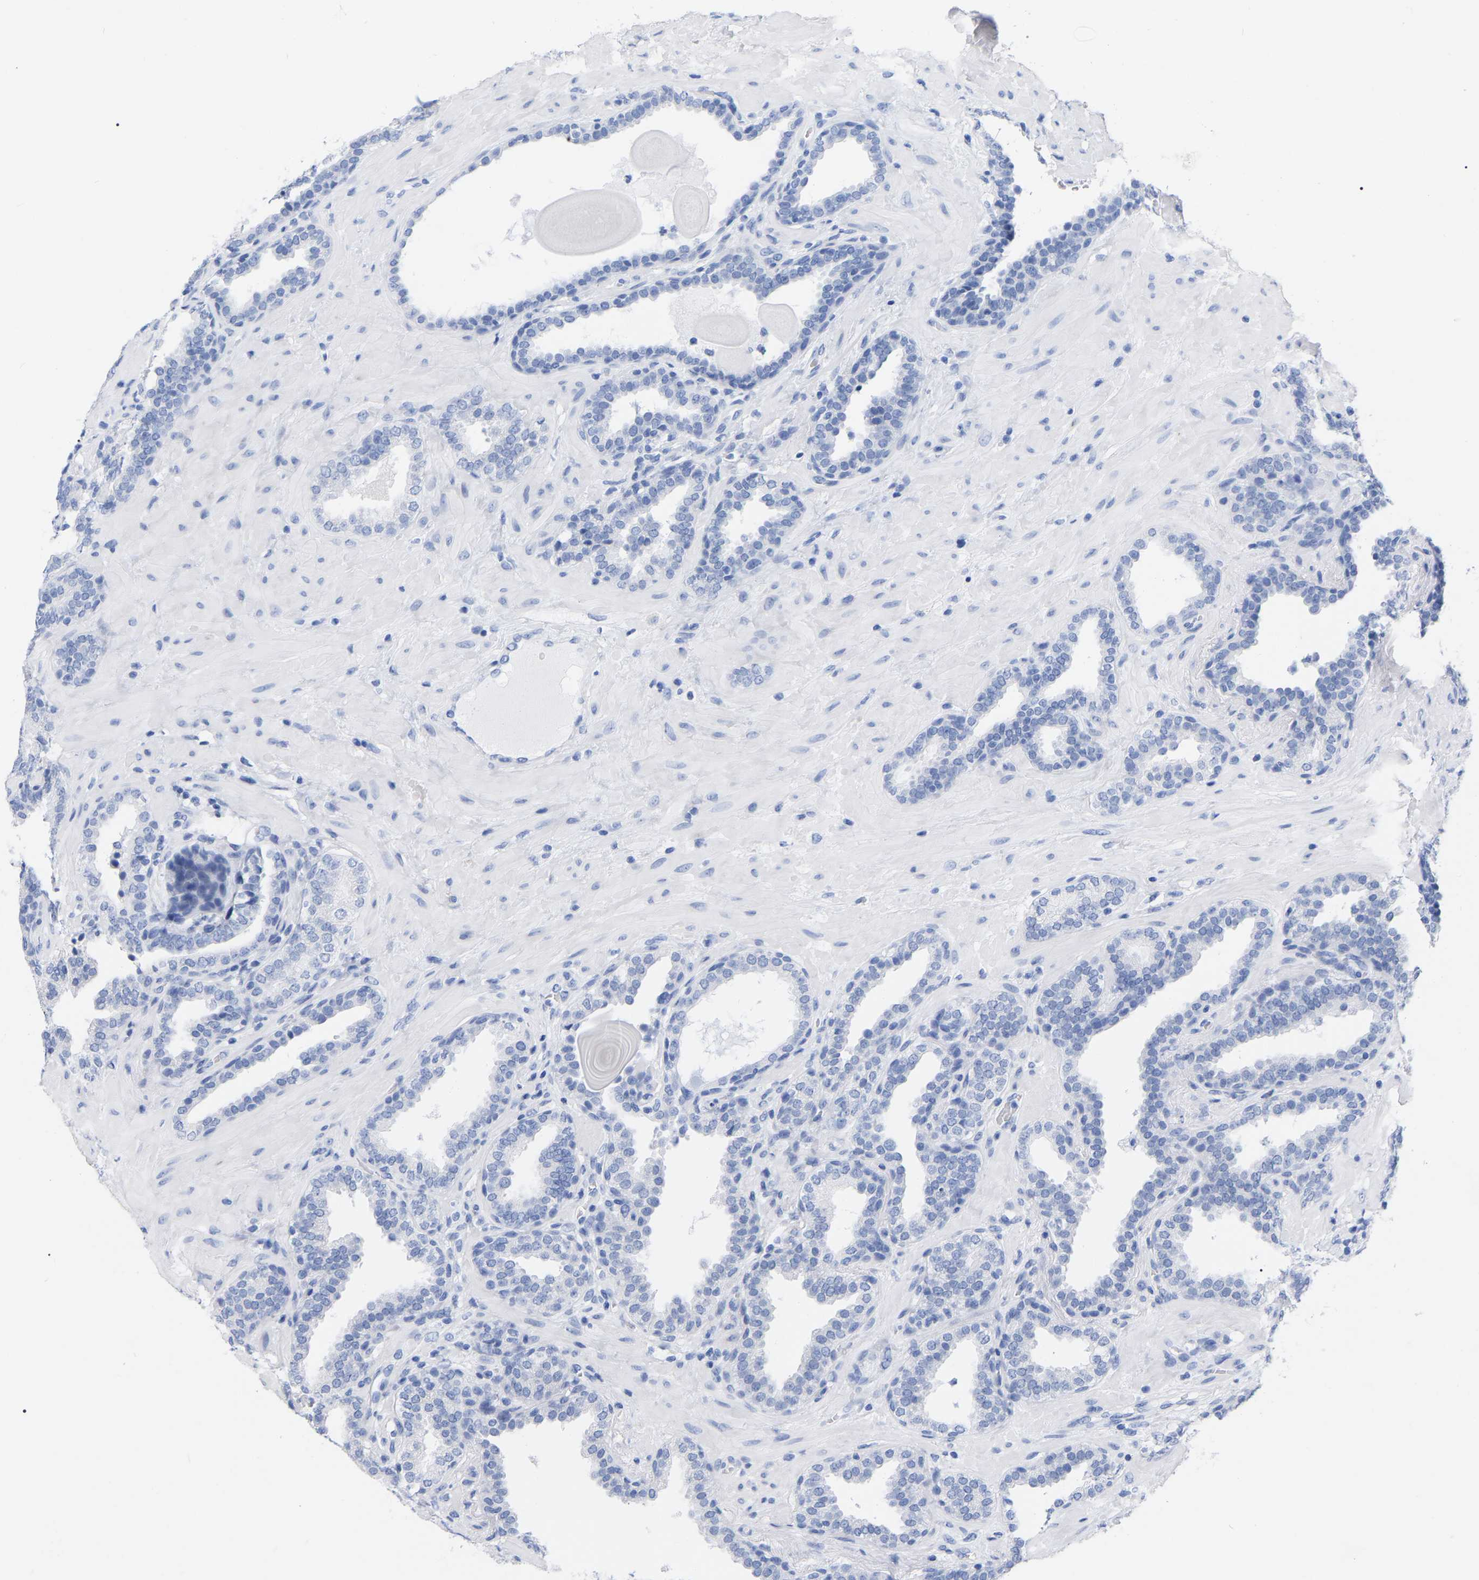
{"staining": {"intensity": "negative", "quantity": "none", "location": "none"}, "tissue": "prostate", "cell_type": "Glandular cells", "image_type": "normal", "snomed": [{"axis": "morphology", "description": "Normal tissue, NOS"}, {"axis": "topography", "description": "Prostate"}], "caption": "This is a image of IHC staining of normal prostate, which shows no positivity in glandular cells.", "gene": "HAPLN1", "patient": {"sex": "male", "age": 51}}